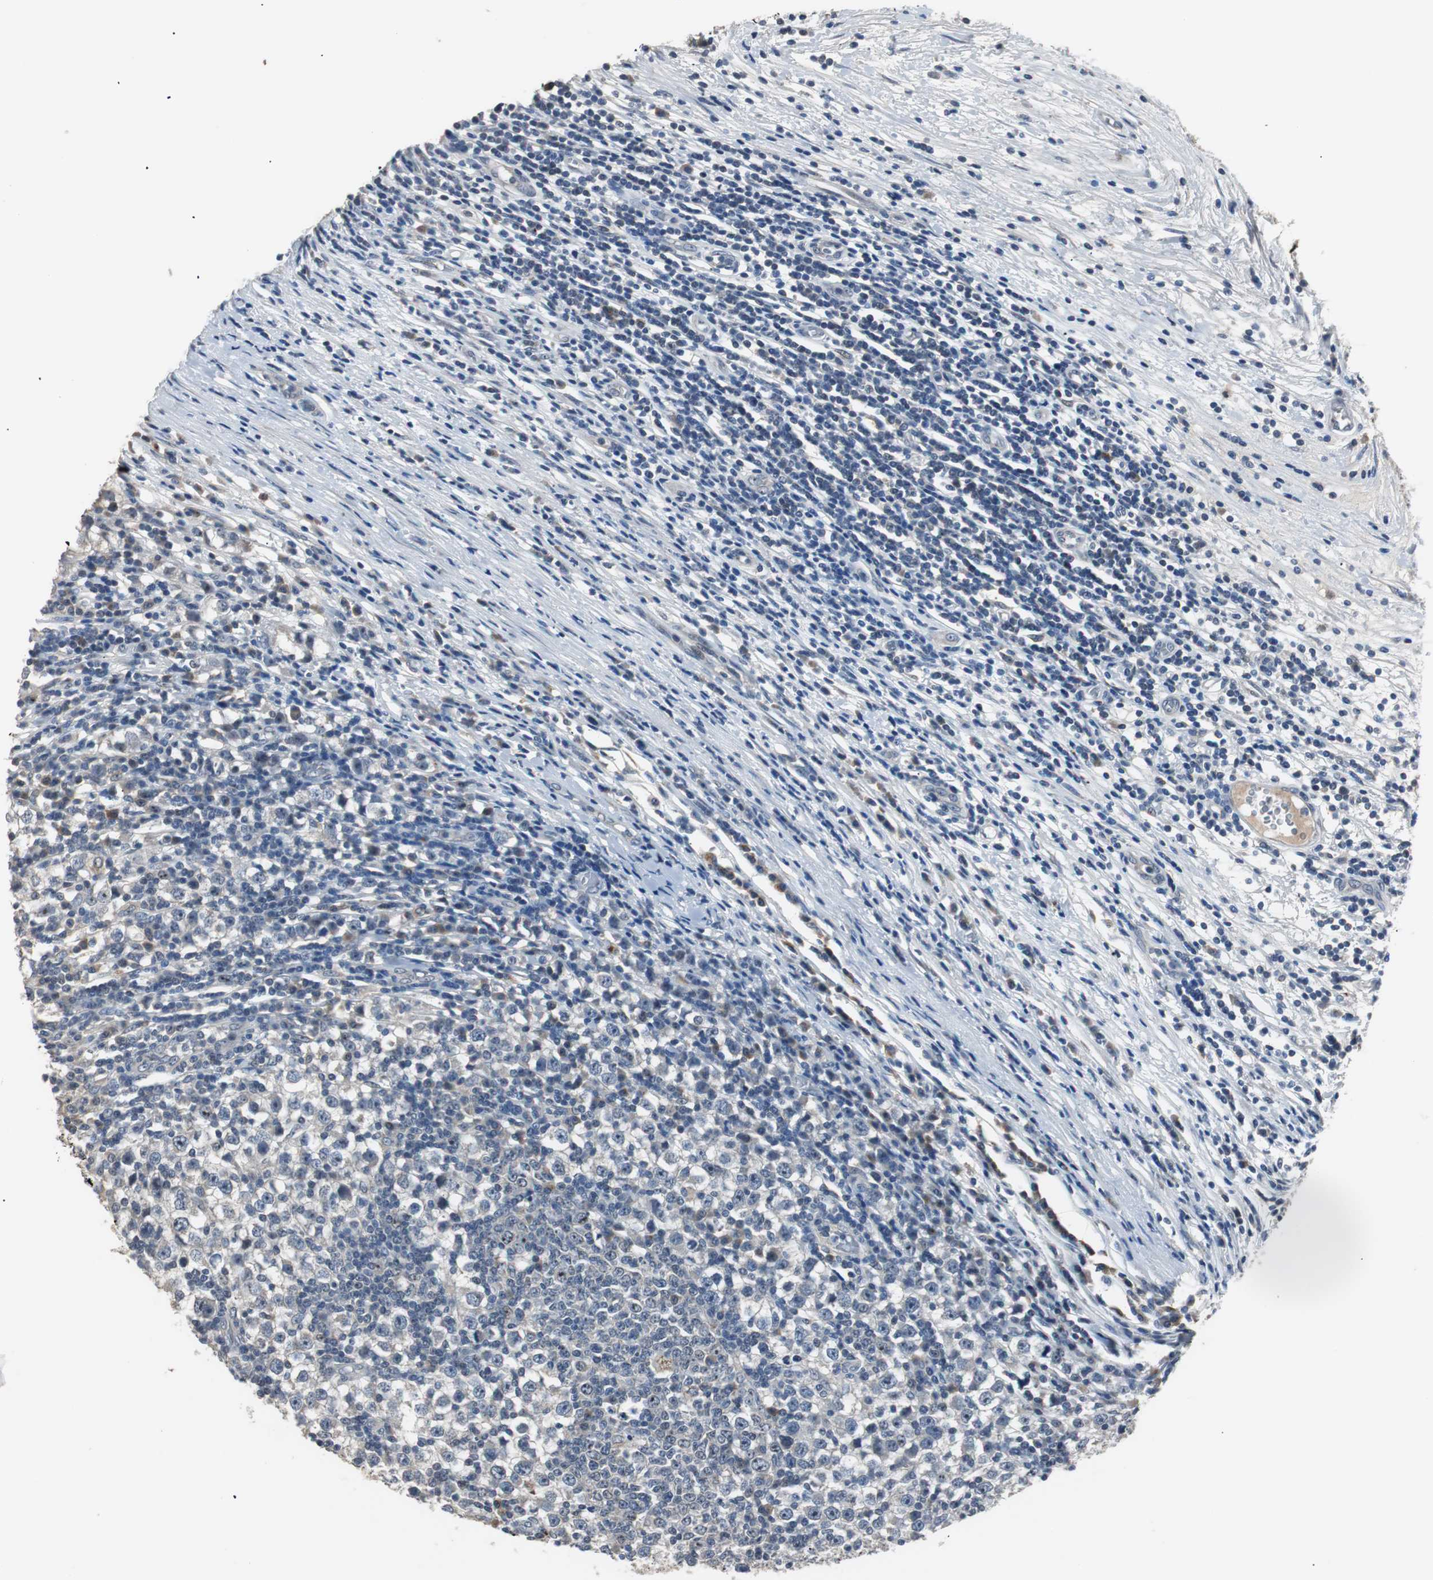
{"staining": {"intensity": "weak", "quantity": "<25%", "location": "cytoplasmic/membranous"}, "tissue": "testis cancer", "cell_type": "Tumor cells", "image_type": "cancer", "snomed": [{"axis": "morphology", "description": "Seminoma, NOS"}, {"axis": "topography", "description": "Testis"}], "caption": "An IHC histopathology image of testis seminoma is shown. There is no staining in tumor cells of testis seminoma.", "gene": "PCYT1B", "patient": {"sex": "male", "age": 65}}